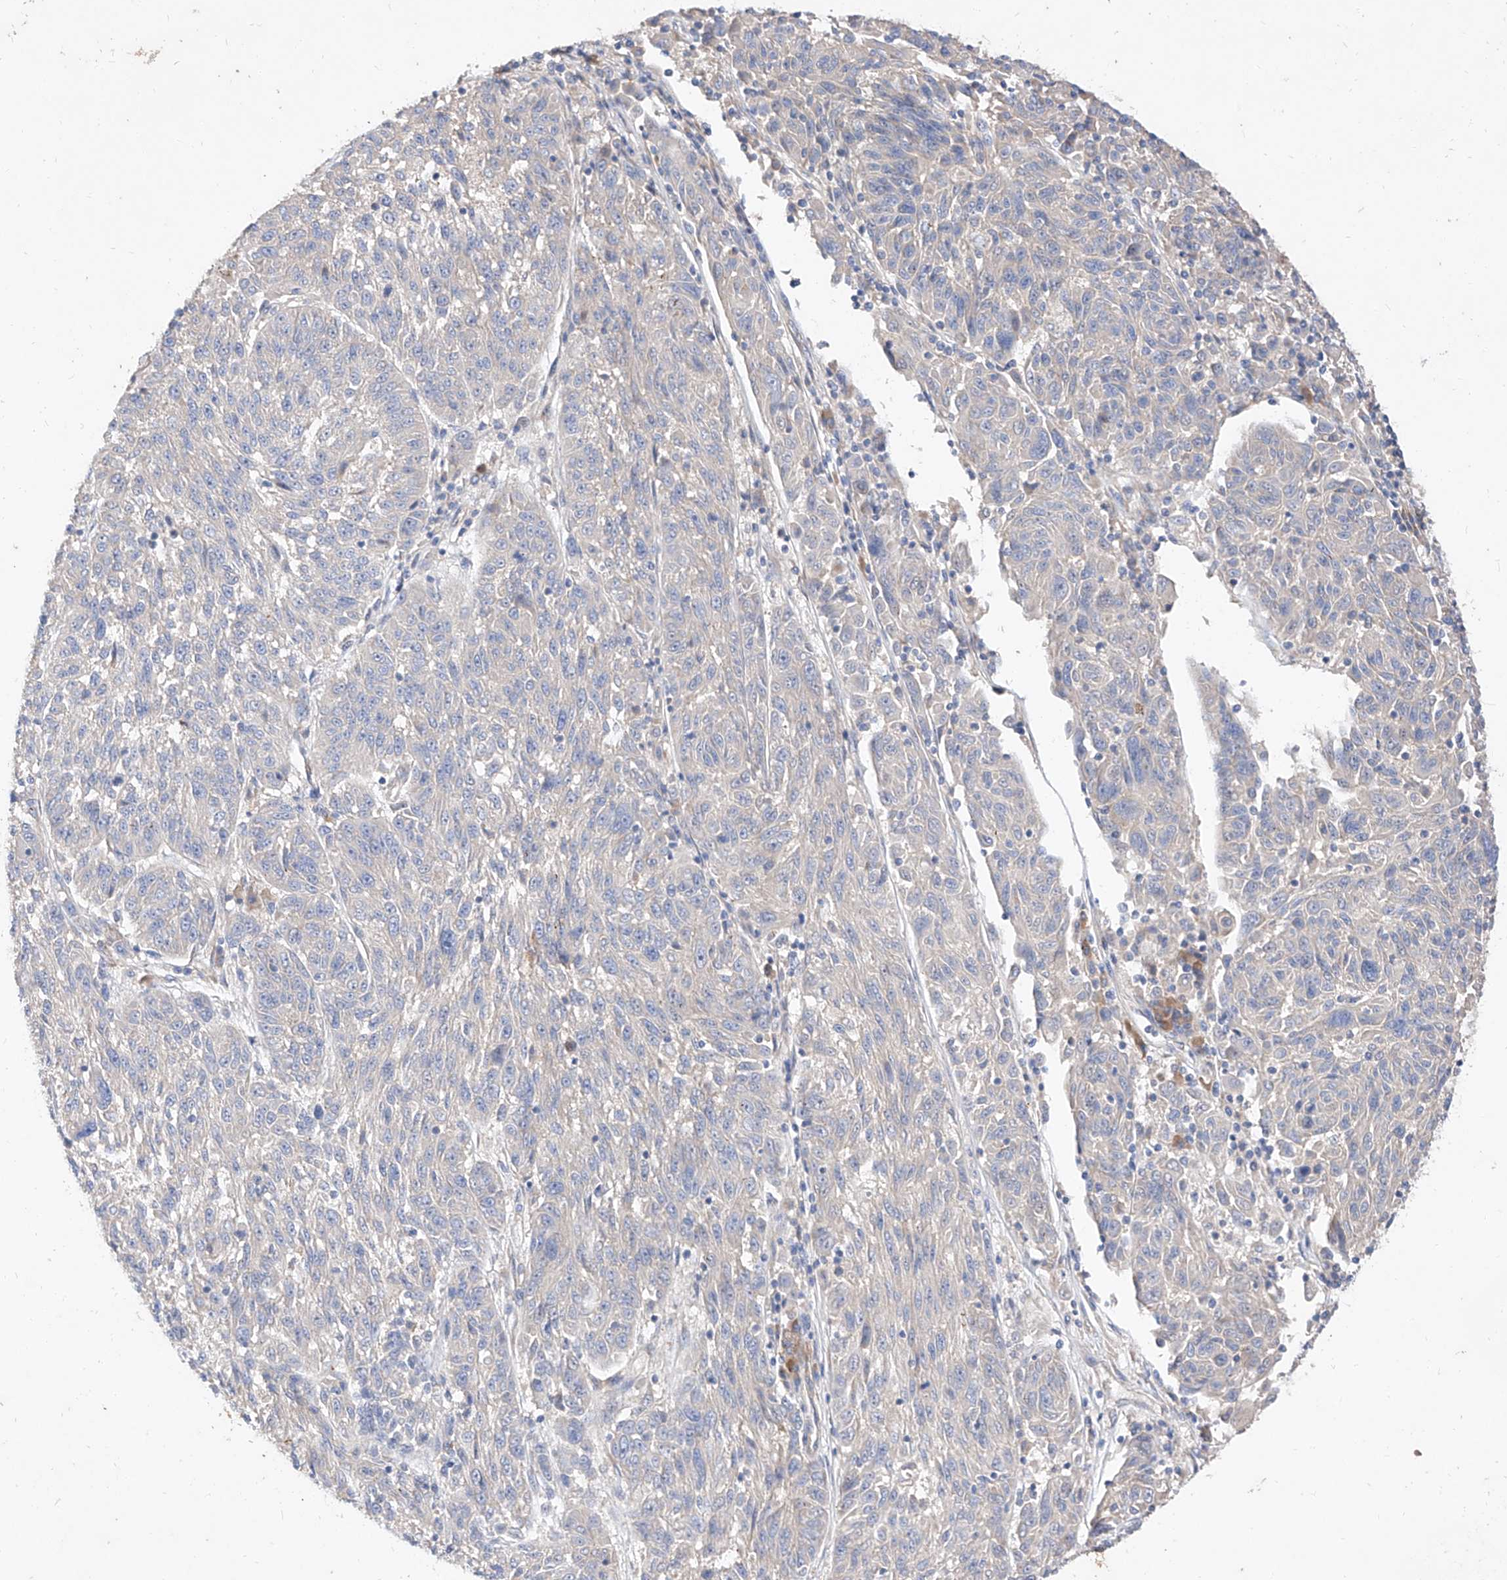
{"staining": {"intensity": "negative", "quantity": "none", "location": "none"}, "tissue": "melanoma", "cell_type": "Tumor cells", "image_type": "cancer", "snomed": [{"axis": "morphology", "description": "Malignant melanoma, NOS"}, {"axis": "topography", "description": "Skin"}], "caption": "Tumor cells show no significant protein positivity in malignant melanoma. Brightfield microscopy of IHC stained with DAB (brown) and hematoxylin (blue), captured at high magnification.", "gene": "DIRAS3", "patient": {"sex": "male", "age": 53}}